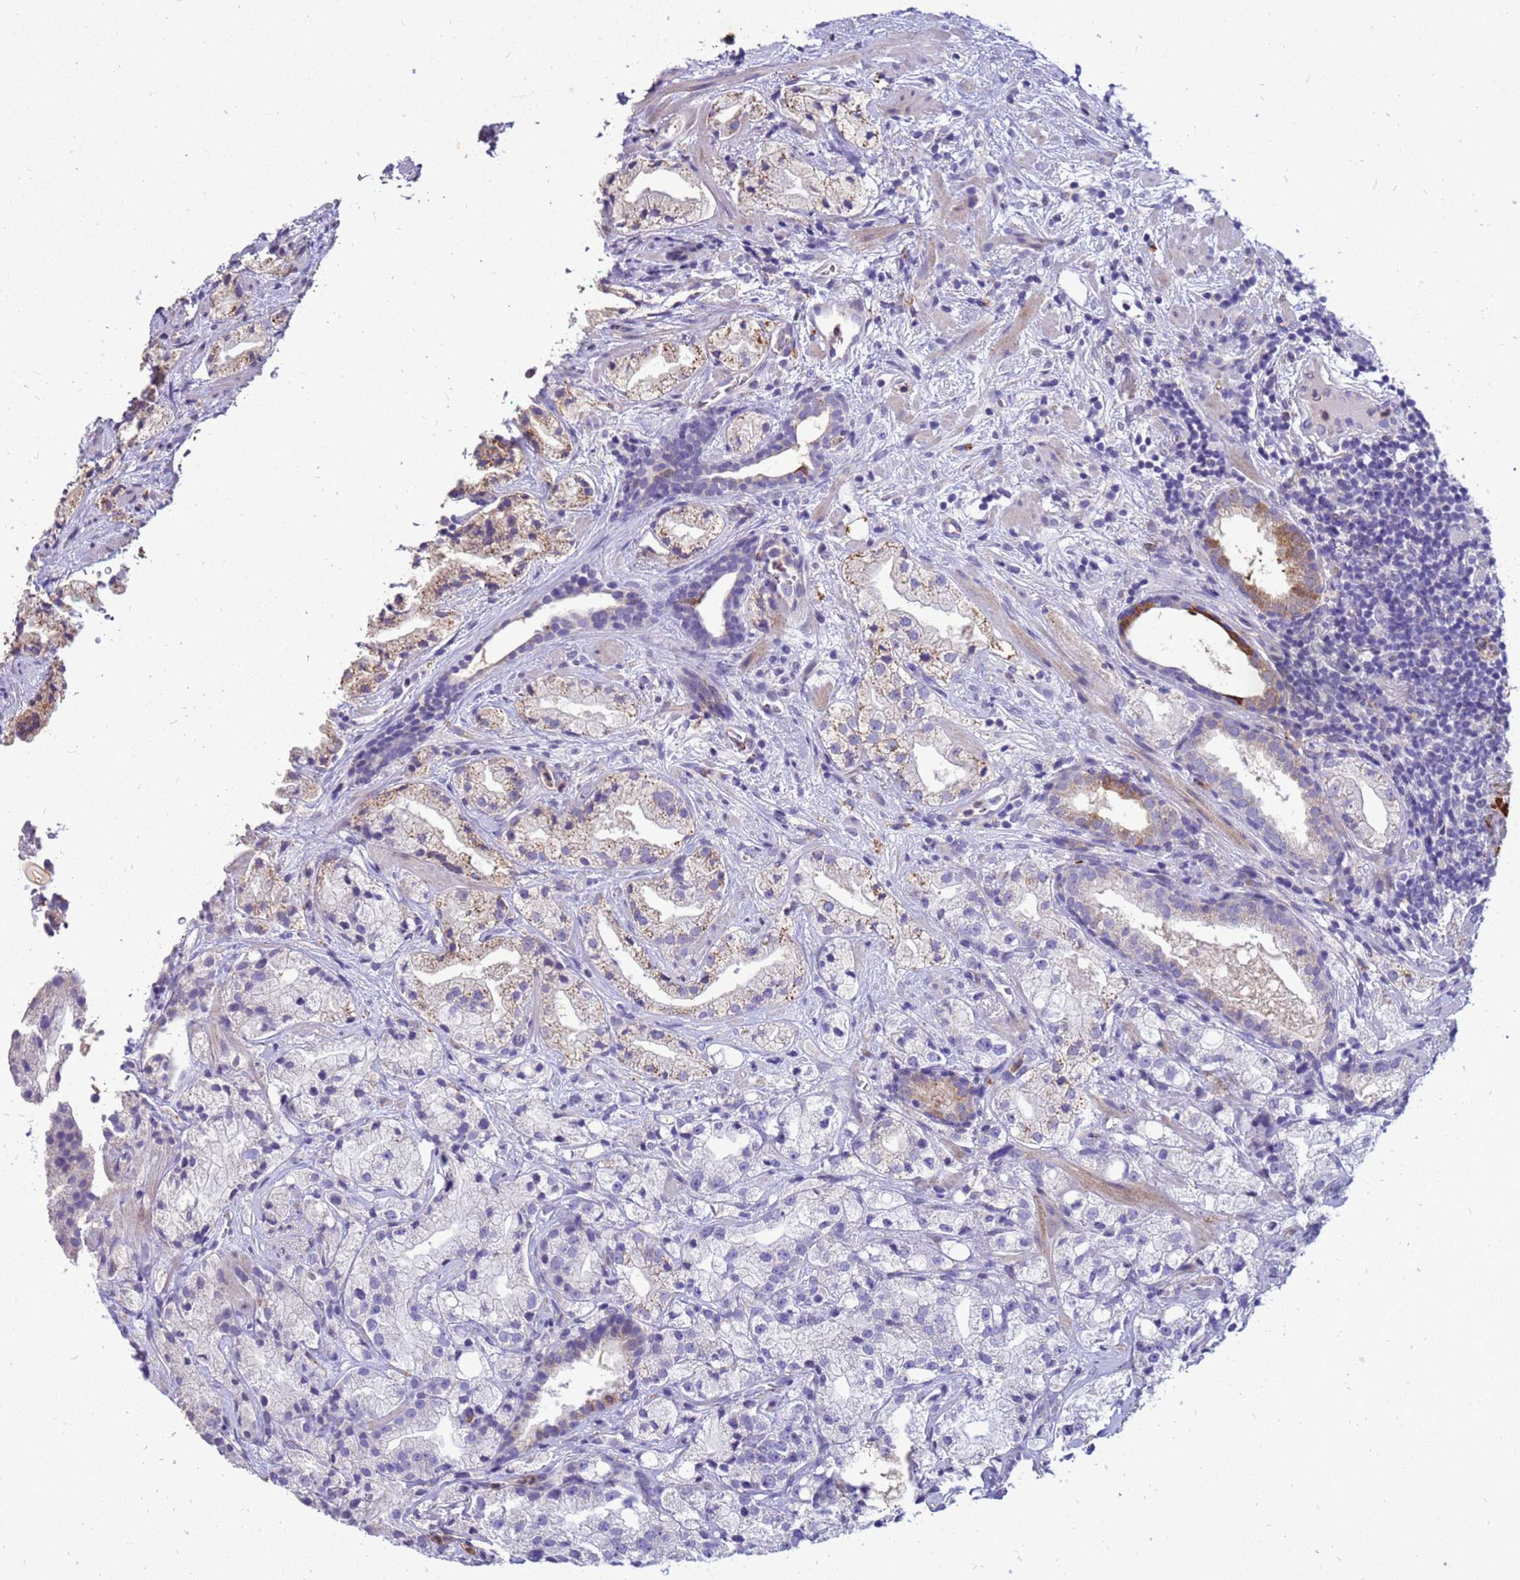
{"staining": {"intensity": "moderate", "quantity": "<25%", "location": "cytoplasmic/membranous"}, "tissue": "prostate cancer", "cell_type": "Tumor cells", "image_type": "cancer", "snomed": [{"axis": "morphology", "description": "Adenocarcinoma, High grade"}, {"axis": "topography", "description": "Prostate"}], "caption": "A brown stain labels moderate cytoplasmic/membranous staining of a protein in prostate cancer (adenocarcinoma (high-grade)) tumor cells.", "gene": "AKR1C1", "patient": {"sex": "male", "age": 64}}